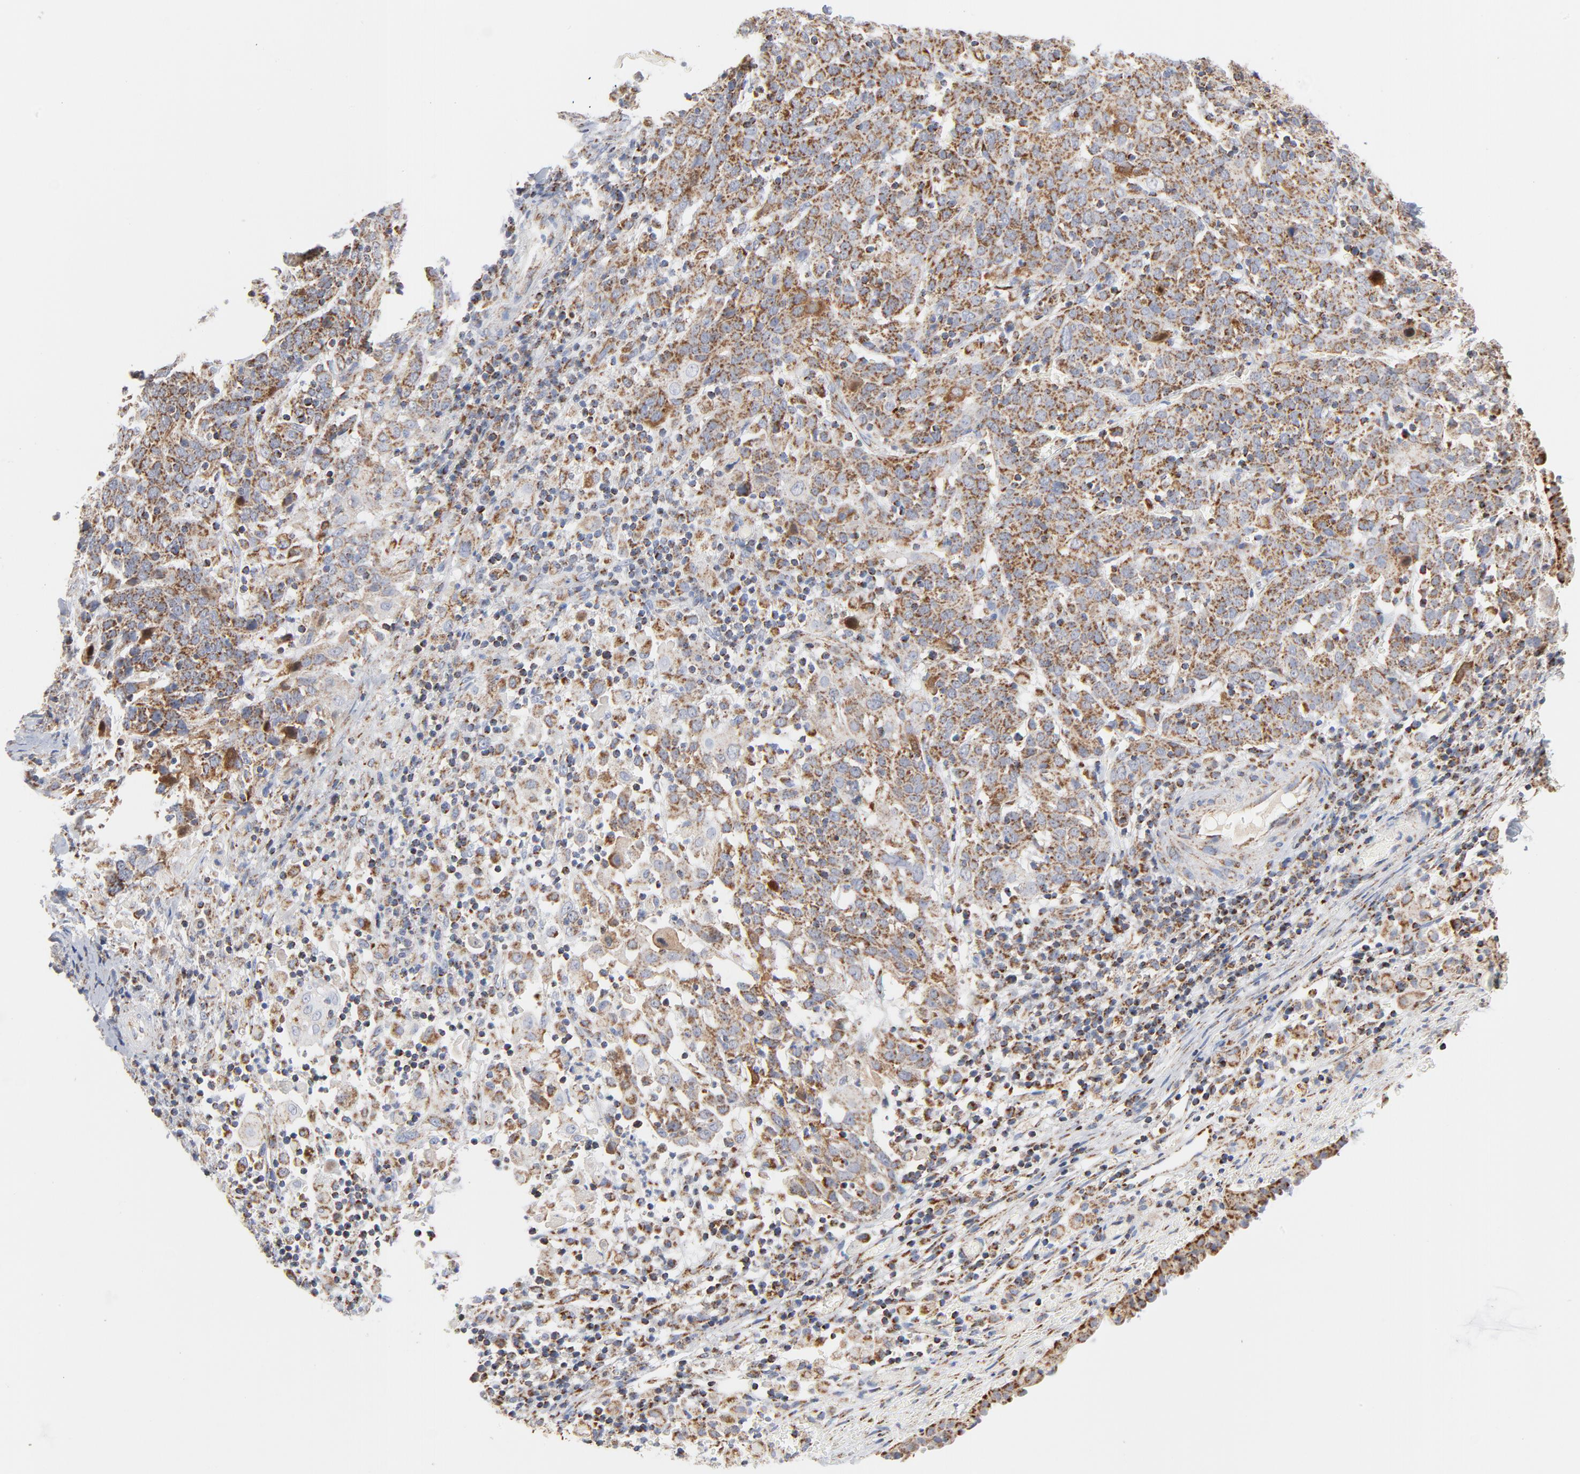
{"staining": {"intensity": "moderate", "quantity": ">75%", "location": "cytoplasmic/membranous"}, "tissue": "cervical cancer", "cell_type": "Tumor cells", "image_type": "cancer", "snomed": [{"axis": "morphology", "description": "Normal tissue, NOS"}, {"axis": "morphology", "description": "Squamous cell carcinoma, NOS"}, {"axis": "topography", "description": "Cervix"}], "caption": "A photomicrograph of human squamous cell carcinoma (cervical) stained for a protein exhibits moderate cytoplasmic/membranous brown staining in tumor cells.", "gene": "DIABLO", "patient": {"sex": "female", "age": 67}}